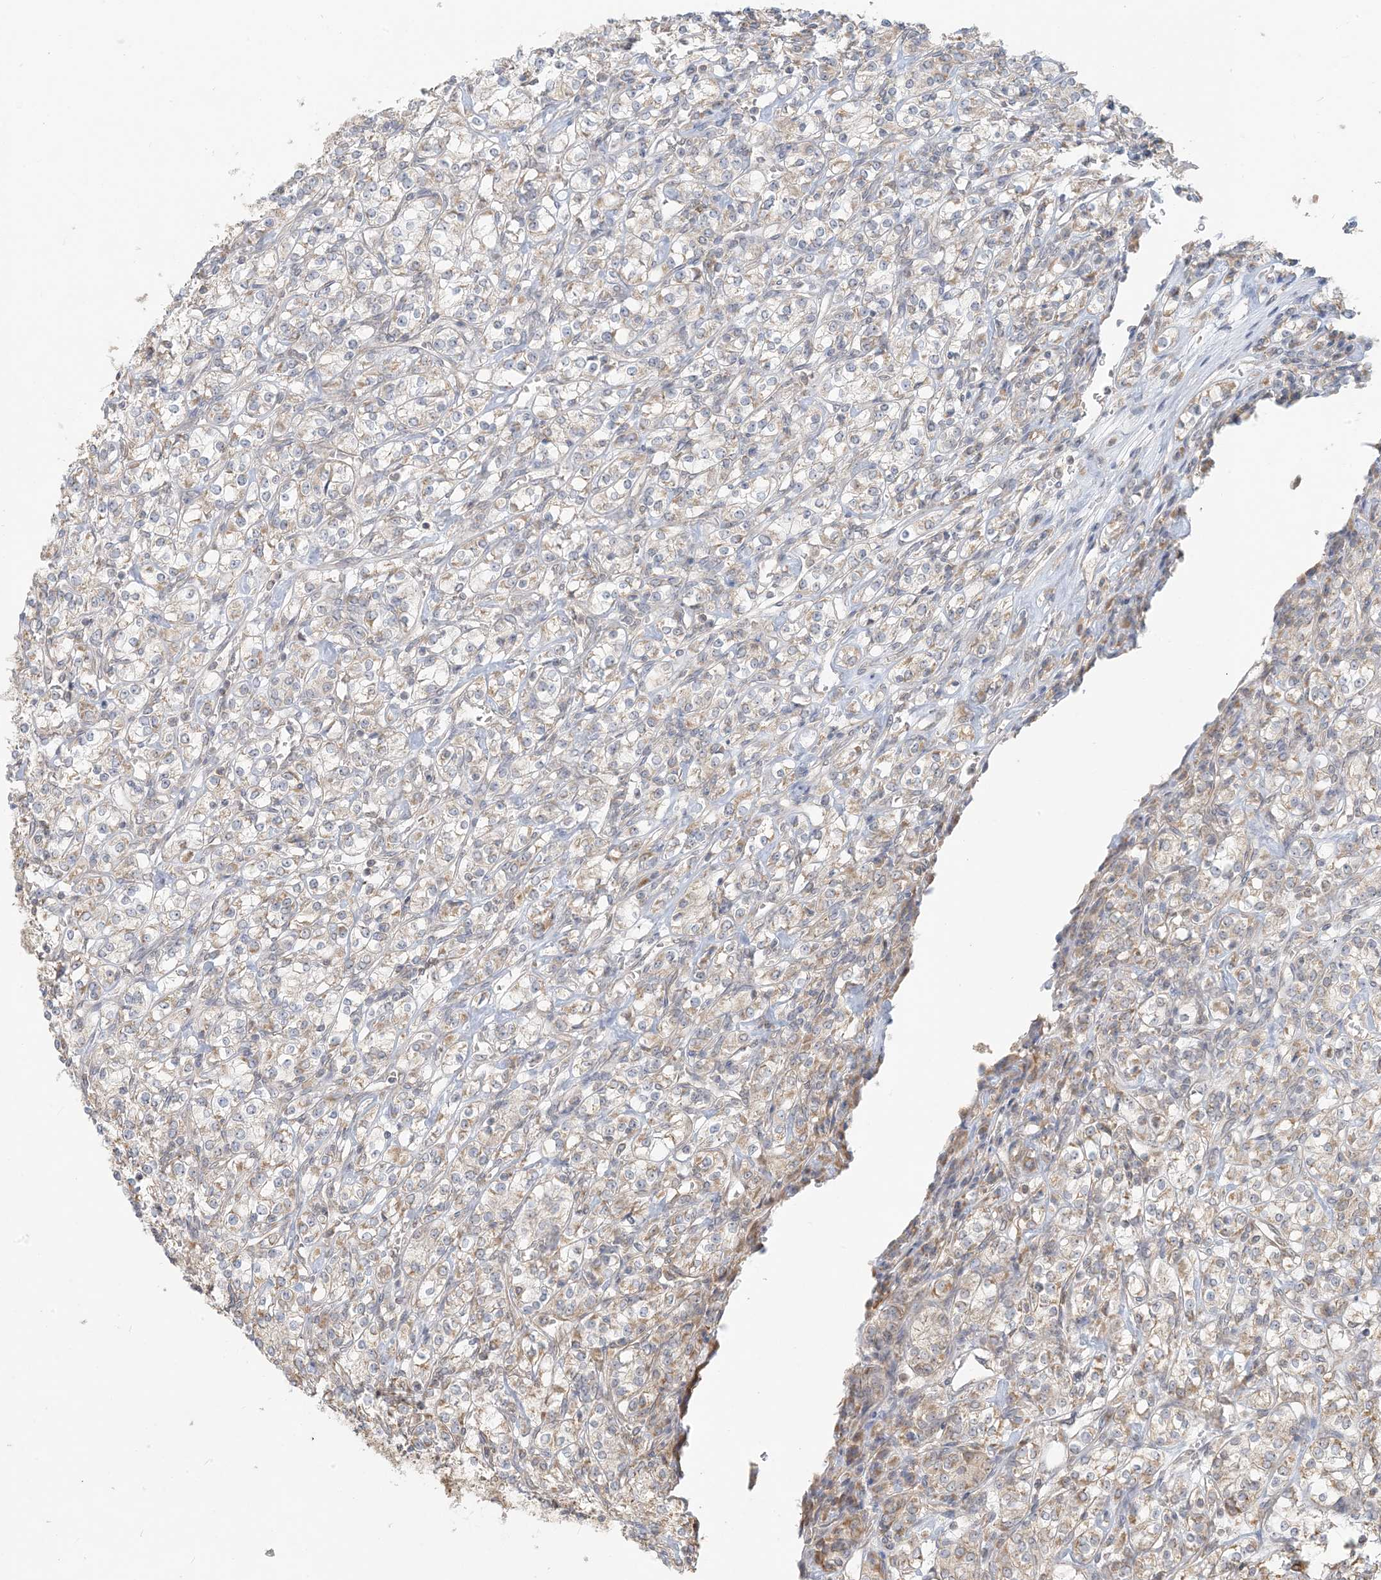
{"staining": {"intensity": "weak", "quantity": "25%-75%", "location": "cytoplasmic/membranous"}, "tissue": "renal cancer", "cell_type": "Tumor cells", "image_type": "cancer", "snomed": [{"axis": "morphology", "description": "Adenocarcinoma, NOS"}, {"axis": "topography", "description": "Kidney"}], "caption": "IHC (DAB (3,3'-diaminobenzidine)) staining of human renal adenocarcinoma displays weak cytoplasmic/membranous protein expression in approximately 25%-75% of tumor cells. The protein of interest is stained brown, and the nuclei are stained in blue (DAB IHC with brightfield microscopy, high magnification).", "gene": "MCOLN1", "patient": {"sex": "male", "age": 77}}